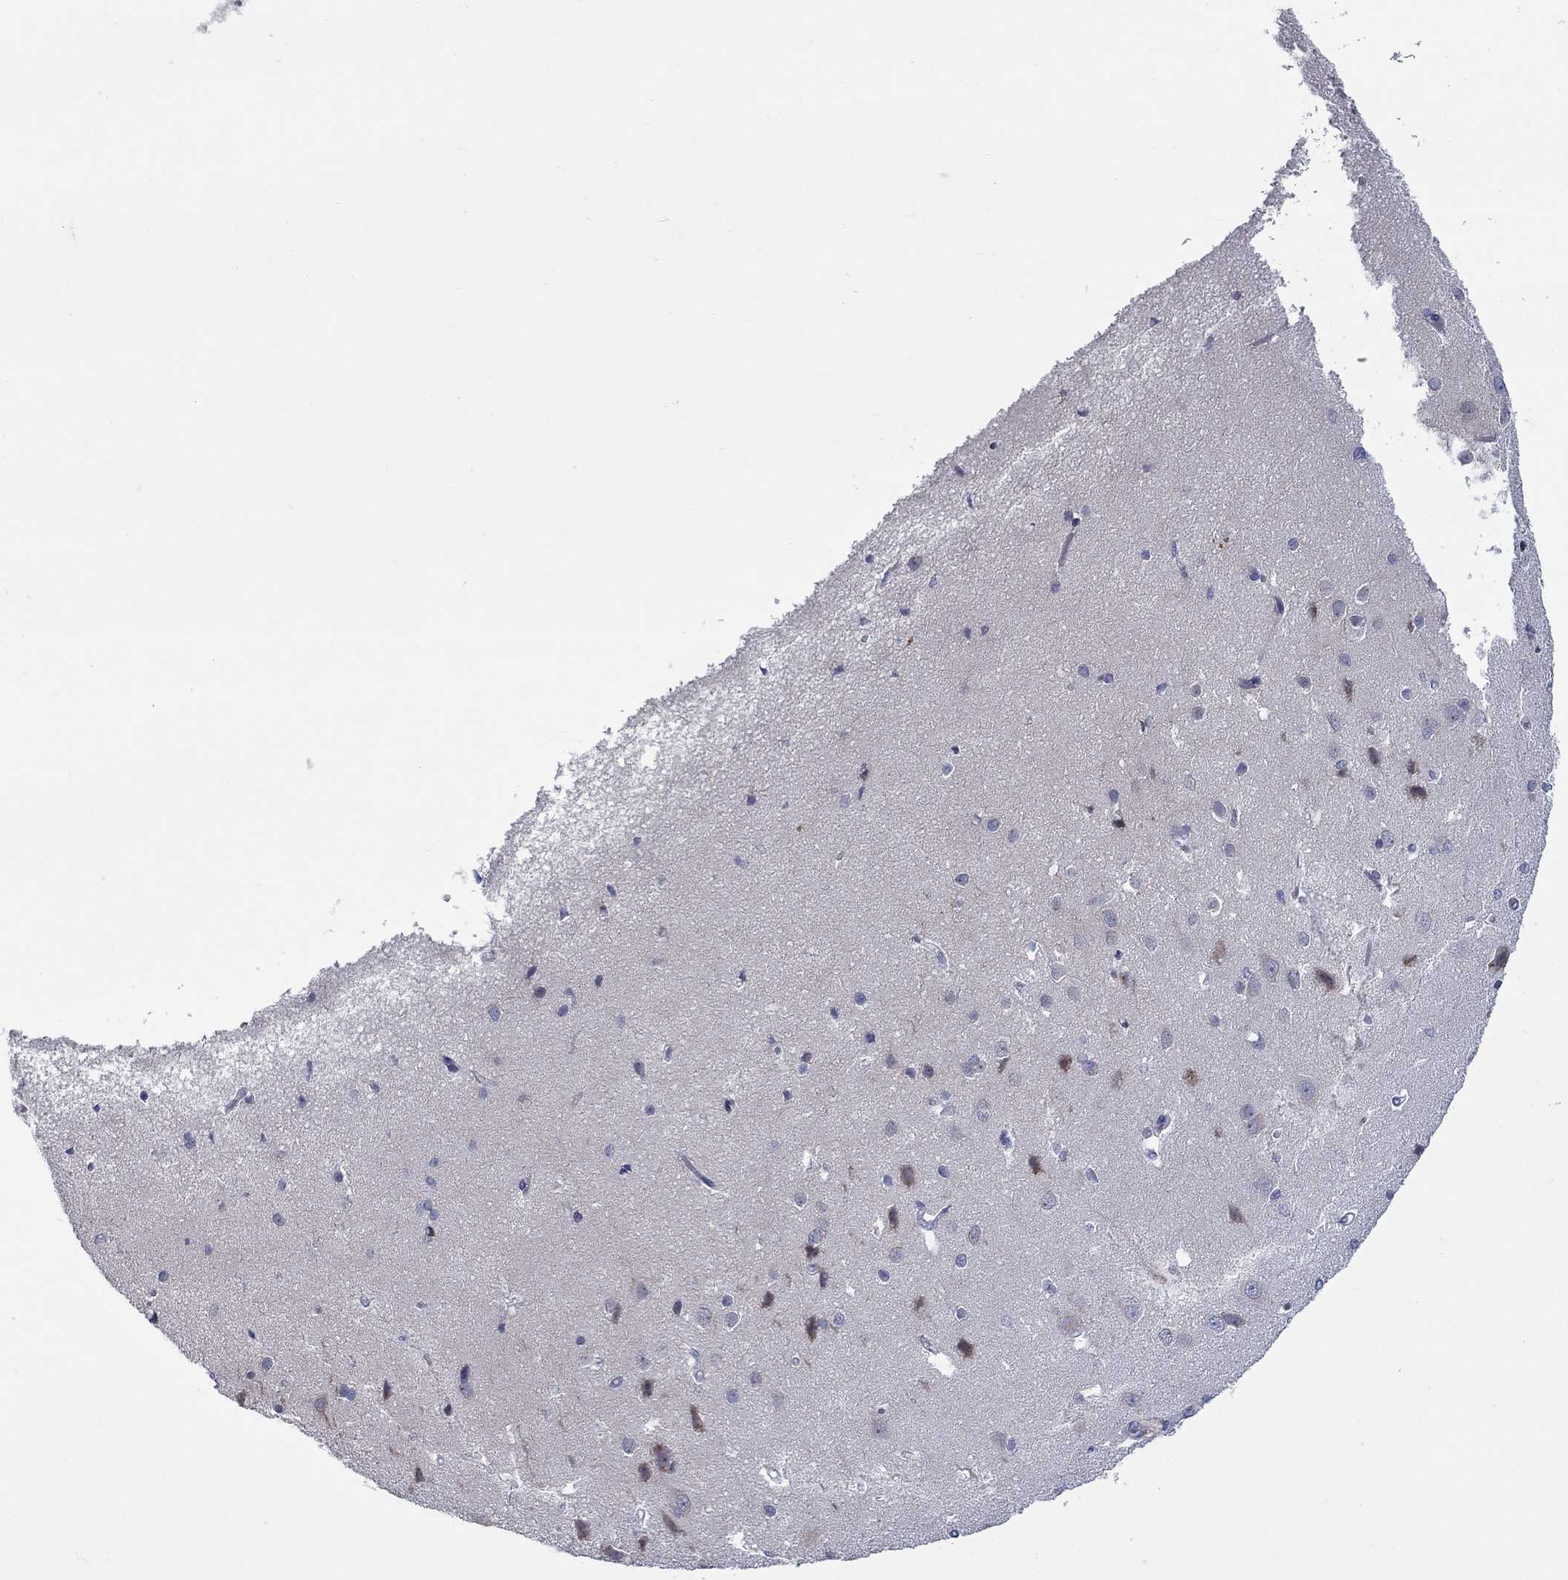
{"staining": {"intensity": "negative", "quantity": "none", "location": "none"}, "tissue": "cerebral cortex", "cell_type": "Endothelial cells", "image_type": "normal", "snomed": [{"axis": "morphology", "description": "Normal tissue, NOS"}, {"axis": "topography", "description": "Cerebral cortex"}], "caption": "IHC micrograph of normal cerebral cortex: human cerebral cortex stained with DAB displays no significant protein positivity in endothelial cells. The staining is performed using DAB (3,3'-diaminobenzidine) brown chromogen with nuclei counter-stained in using hematoxylin.", "gene": "UNC119B", "patient": {"sex": "male", "age": 37}}